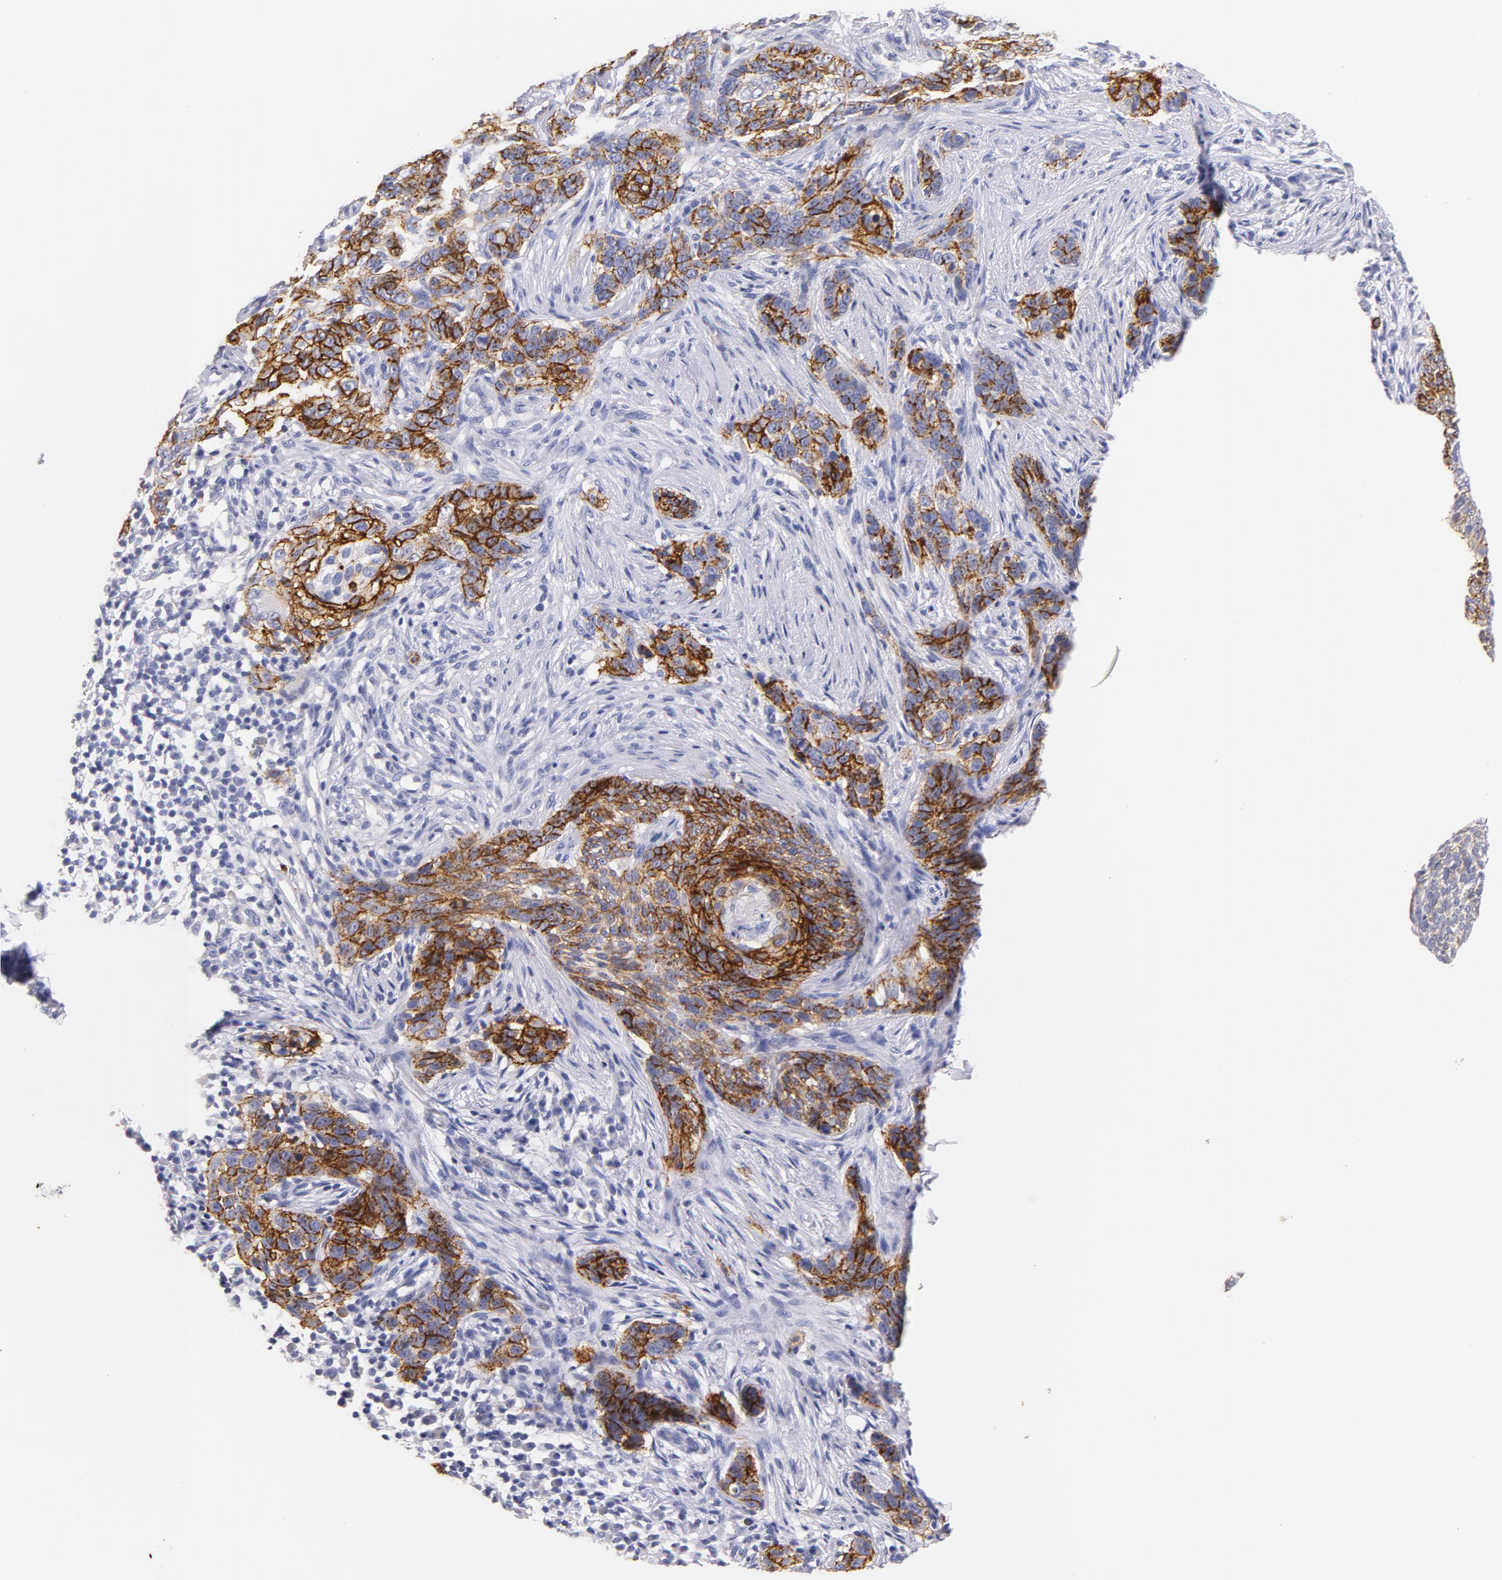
{"staining": {"intensity": "strong", "quantity": ">75%", "location": "cytoplasmic/membranous"}, "tissue": "skin cancer", "cell_type": "Tumor cells", "image_type": "cancer", "snomed": [{"axis": "morphology", "description": "Basal cell carcinoma"}, {"axis": "topography", "description": "Skin"}], "caption": "Skin basal cell carcinoma stained for a protein exhibits strong cytoplasmic/membranous positivity in tumor cells.", "gene": "CD44", "patient": {"sex": "male", "age": 89}}